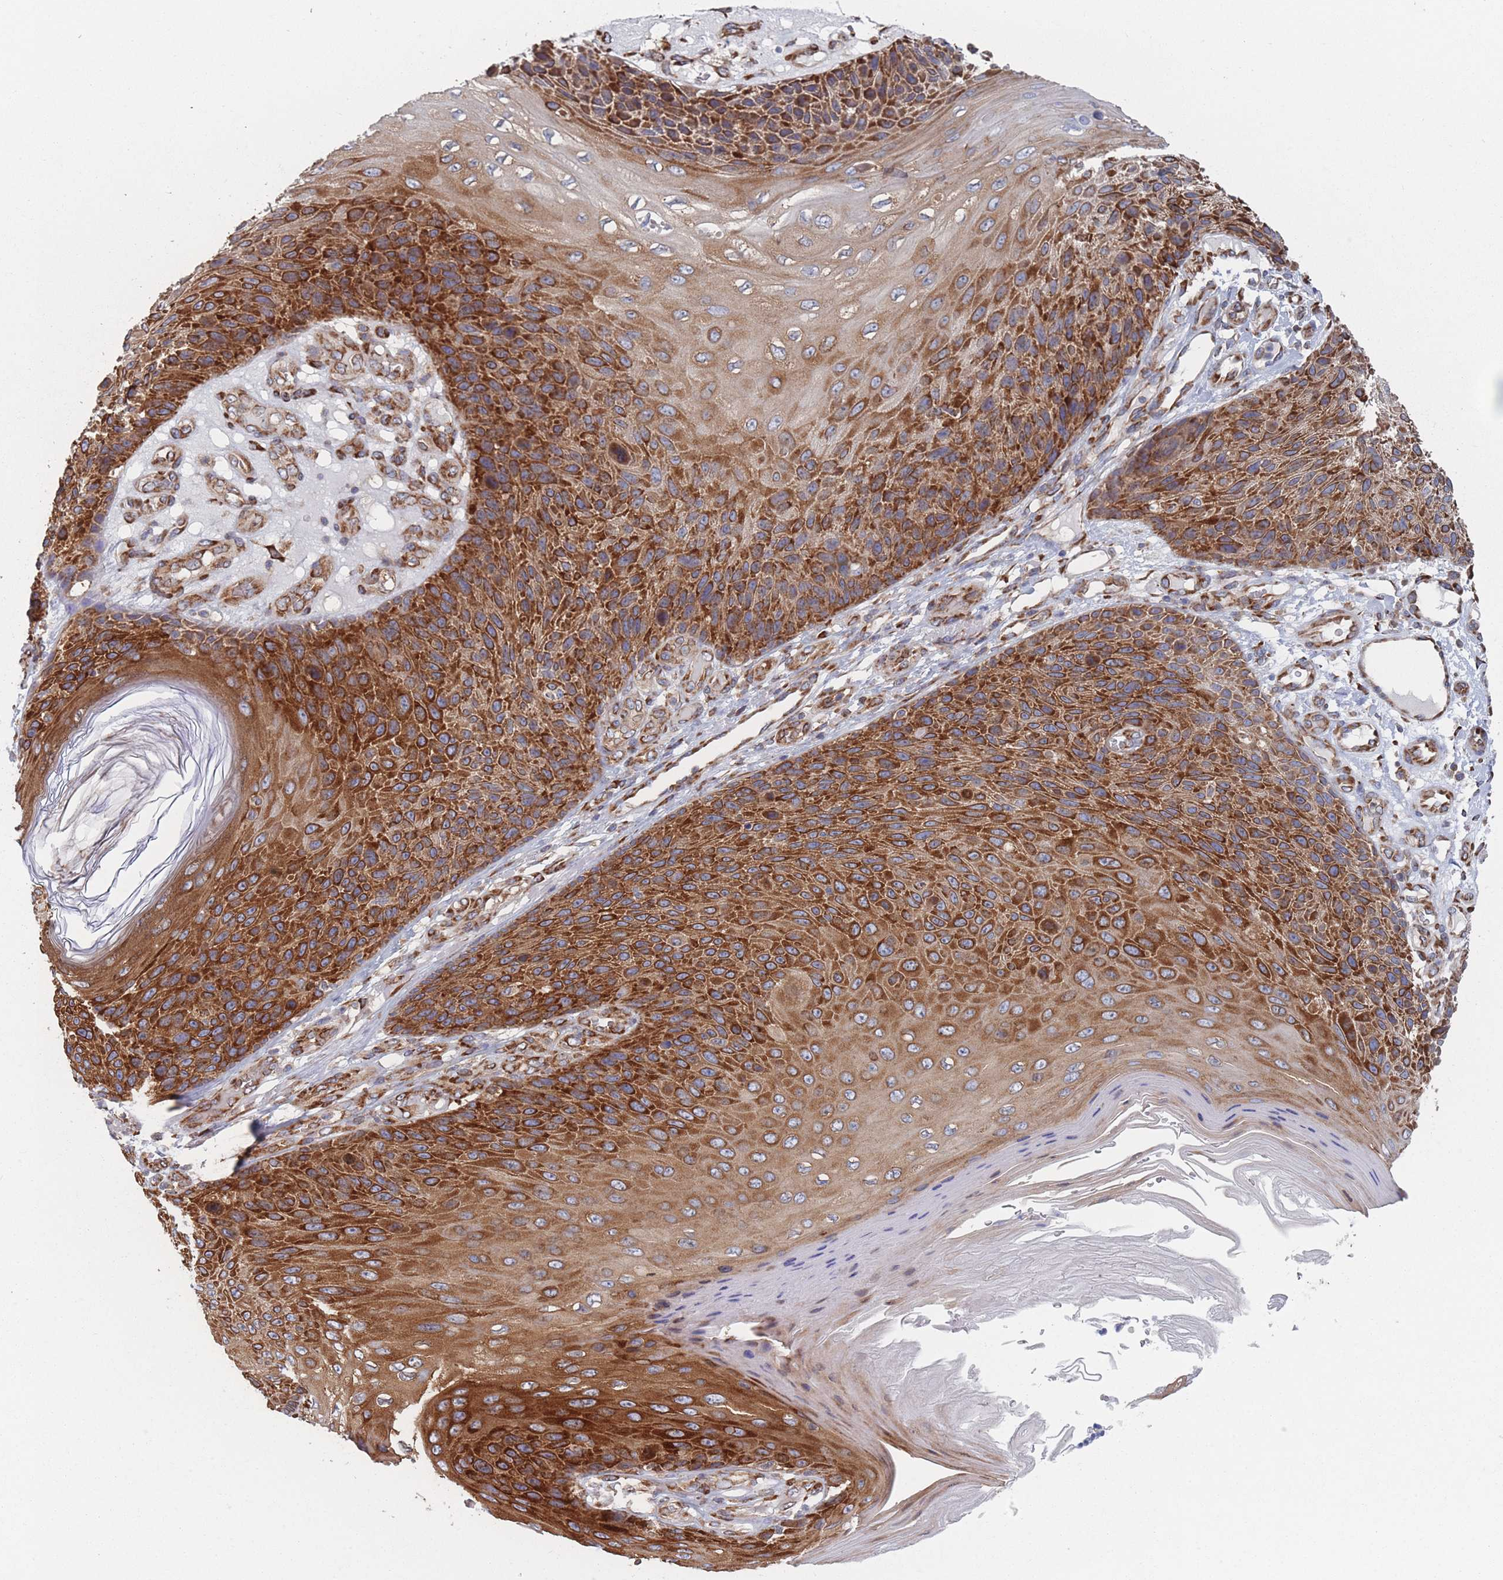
{"staining": {"intensity": "strong", "quantity": ">75%", "location": "cytoplasmic/membranous"}, "tissue": "skin cancer", "cell_type": "Tumor cells", "image_type": "cancer", "snomed": [{"axis": "morphology", "description": "Squamous cell carcinoma, NOS"}, {"axis": "topography", "description": "Skin"}], "caption": "Protein expression analysis of human skin cancer (squamous cell carcinoma) reveals strong cytoplasmic/membranous positivity in approximately >75% of tumor cells.", "gene": "EEF1B2", "patient": {"sex": "female", "age": 88}}